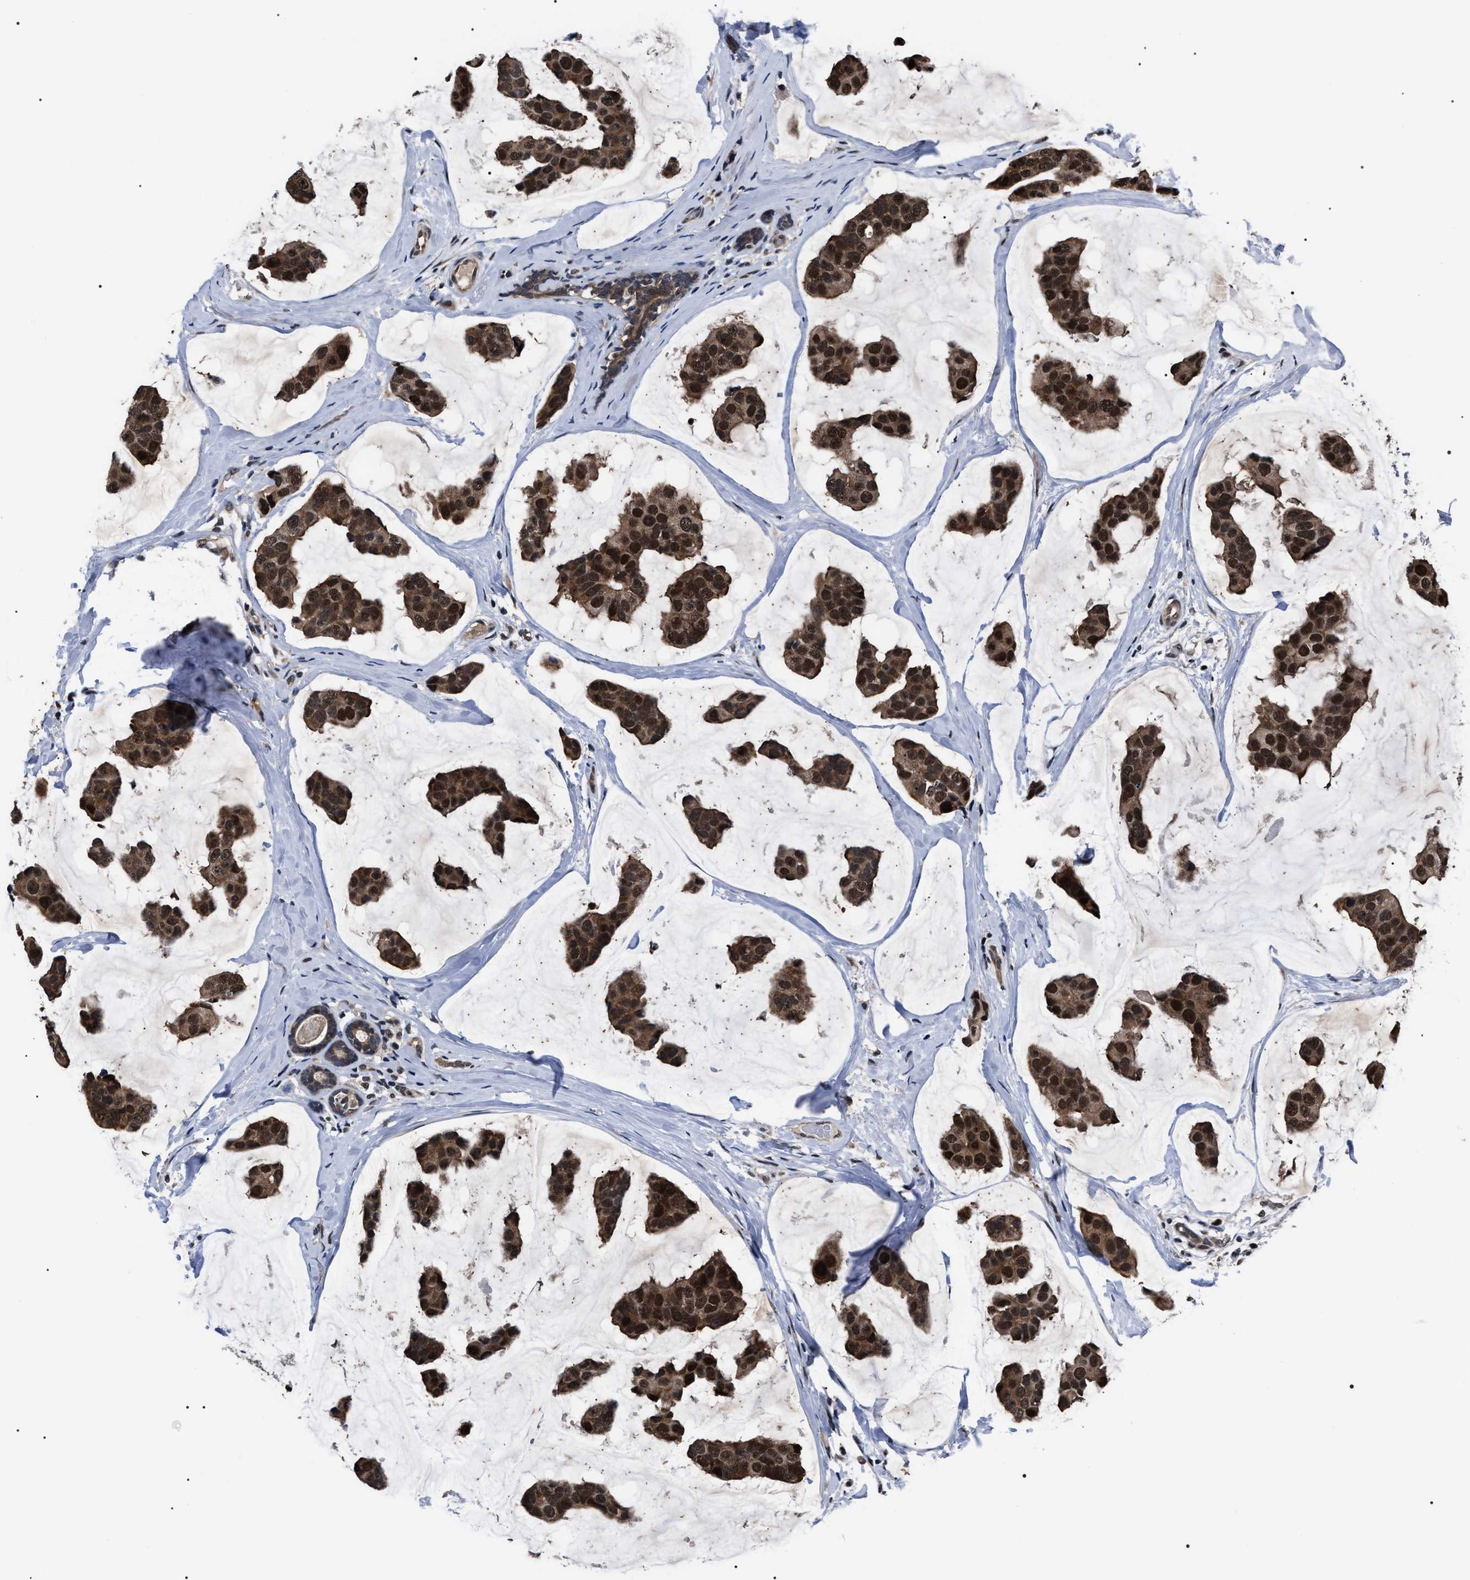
{"staining": {"intensity": "strong", "quantity": ">75%", "location": "cytoplasmic/membranous,nuclear"}, "tissue": "breast cancer", "cell_type": "Tumor cells", "image_type": "cancer", "snomed": [{"axis": "morphology", "description": "Normal tissue, NOS"}, {"axis": "morphology", "description": "Duct carcinoma"}, {"axis": "topography", "description": "Breast"}], "caption": "Tumor cells reveal strong cytoplasmic/membranous and nuclear expression in approximately >75% of cells in breast infiltrating ductal carcinoma.", "gene": "CSNK2A1", "patient": {"sex": "female", "age": 50}}